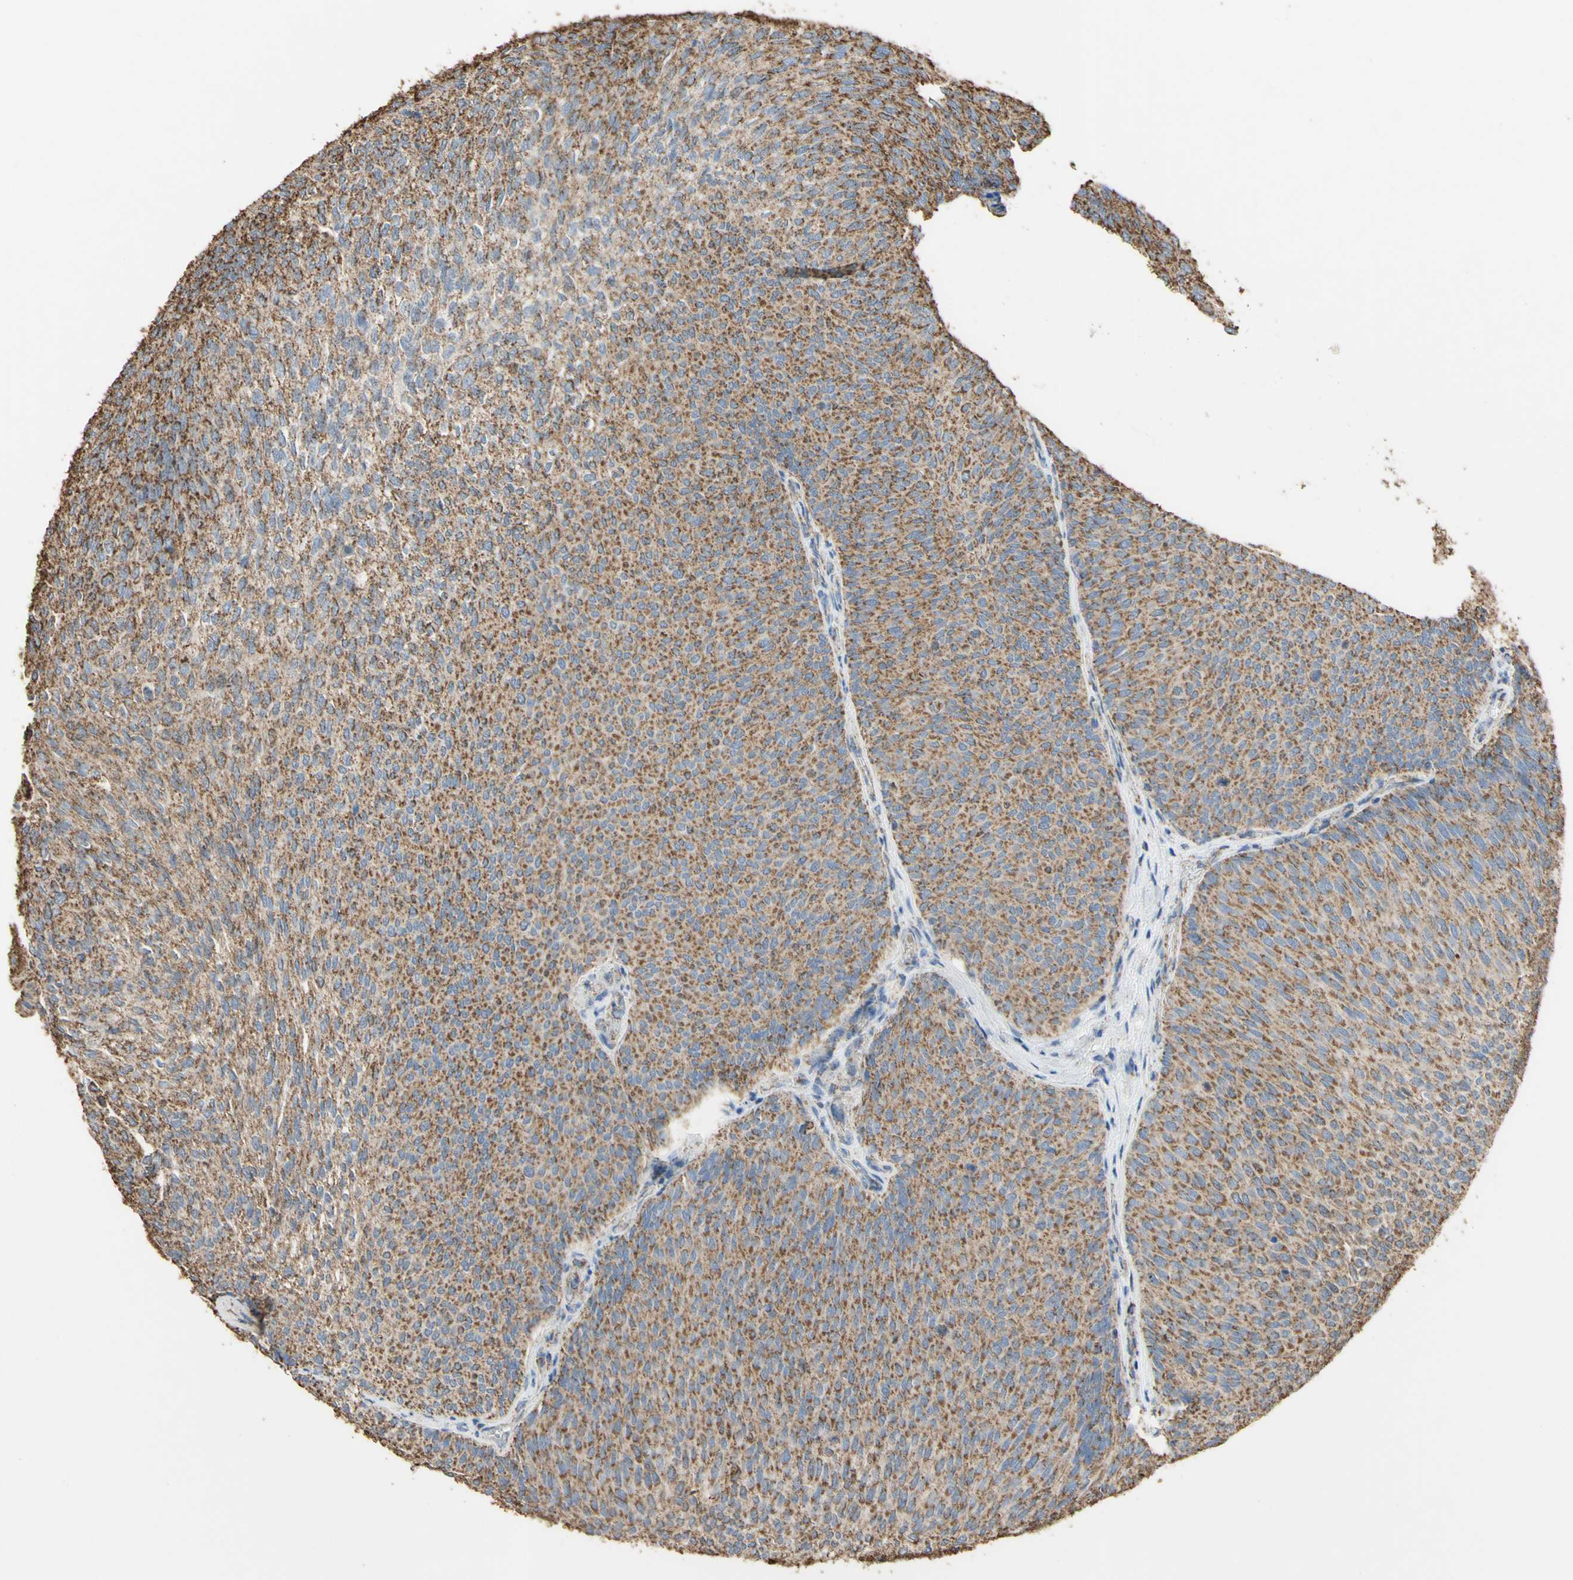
{"staining": {"intensity": "moderate", "quantity": ">75%", "location": "cytoplasmic/membranous"}, "tissue": "urothelial cancer", "cell_type": "Tumor cells", "image_type": "cancer", "snomed": [{"axis": "morphology", "description": "Urothelial carcinoma, Low grade"}, {"axis": "topography", "description": "Urinary bladder"}], "caption": "Urothelial cancer stained with a protein marker displays moderate staining in tumor cells.", "gene": "CMKLR2", "patient": {"sex": "female", "age": 79}}